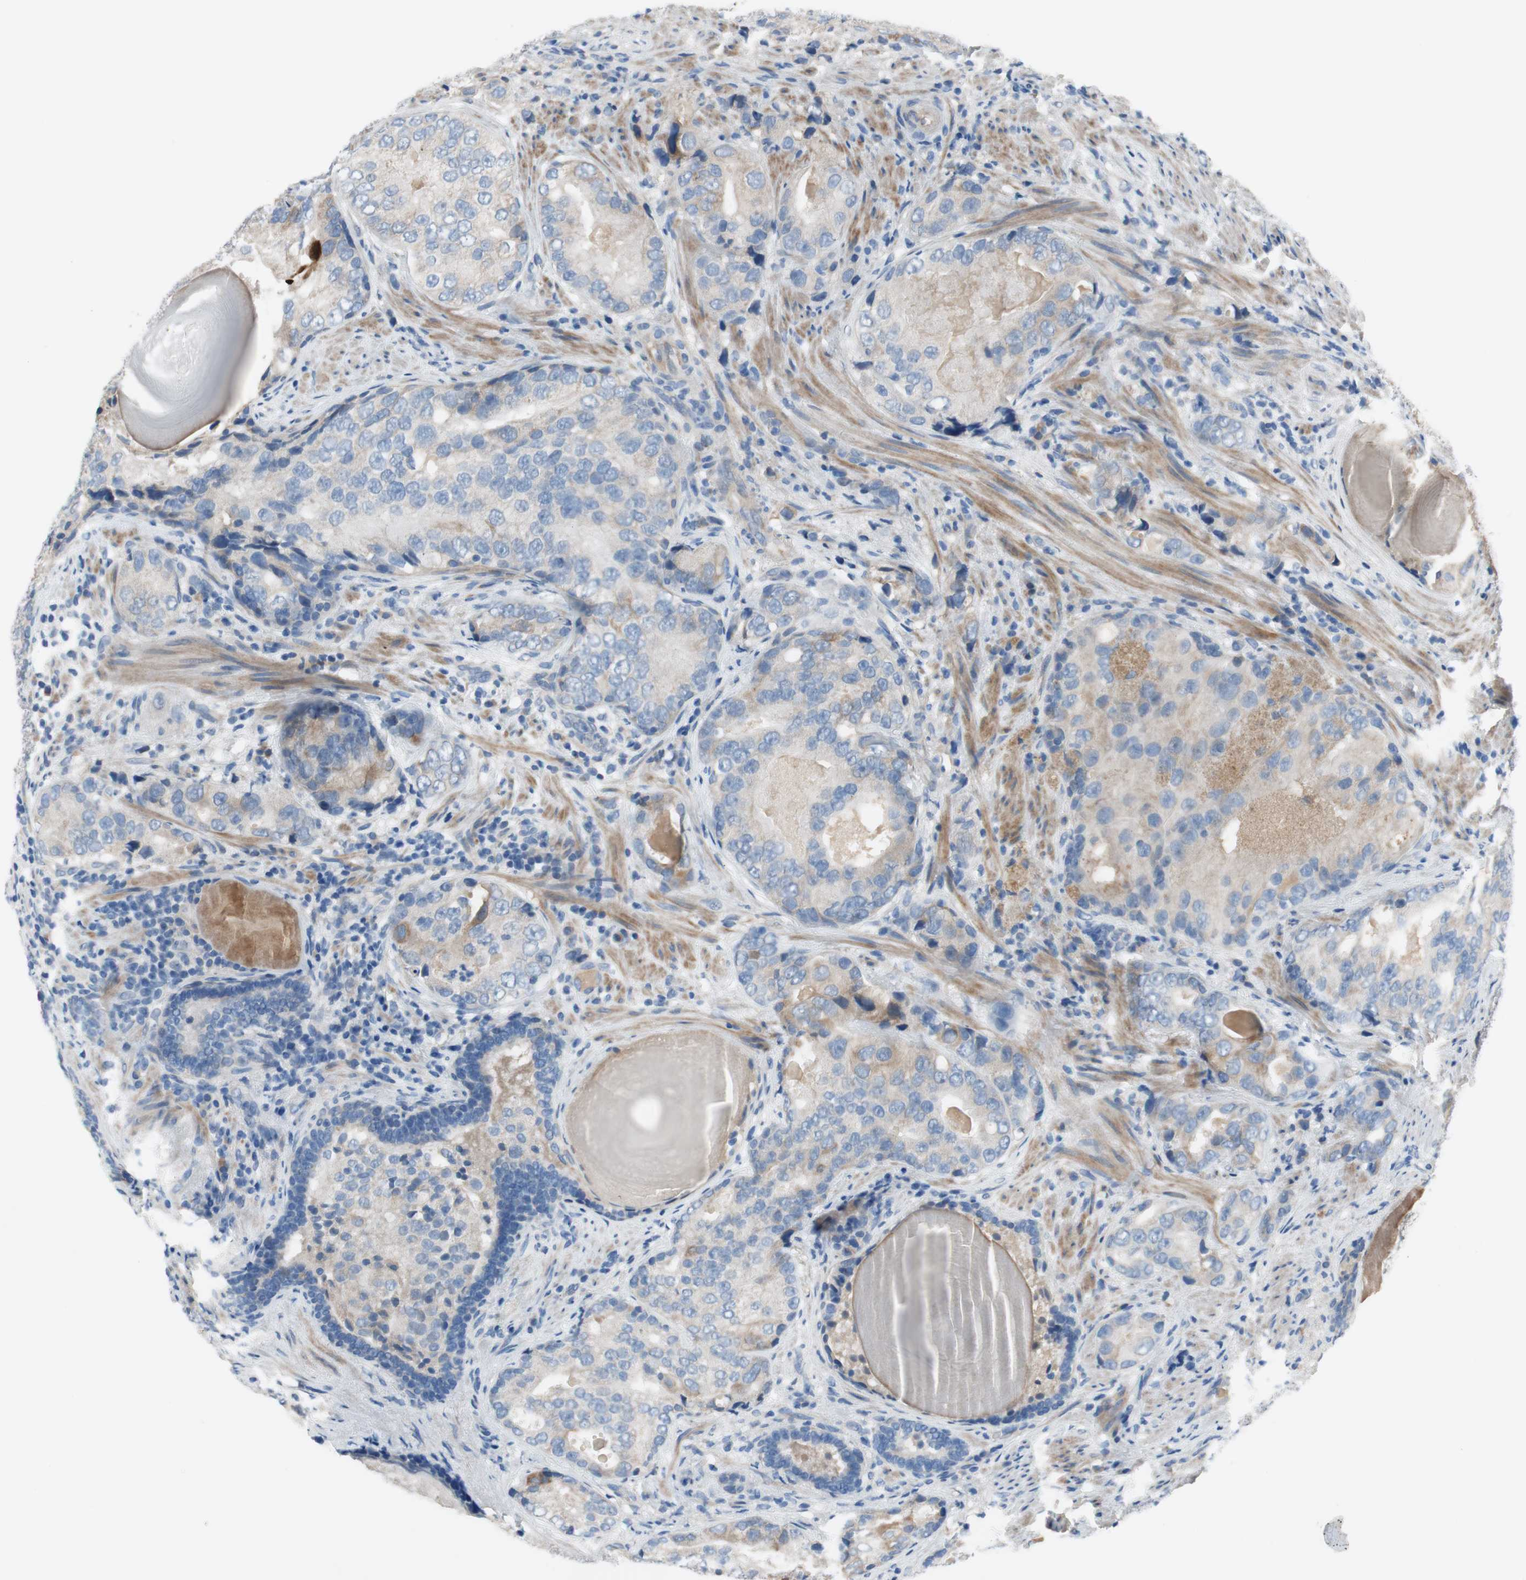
{"staining": {"intensity": "moderate", "quantity": "<25%", "location": "cytoplasmic/membranous"}, "tissue": "prostate cancer", "cell_type": "Tumor cells", "image_type": "cancer", "snomed": [{"axis": "morphology", "description": "Adenocarcinoma, High grade"}, {"axis": "topography", "description": "Prostate"}], "caption": "Prostate cancer (high-grade adenocarcinoma) was stained to show a protein in brown. There is low levels of moderate cytoplasmic/membranous positivity in about <25% of tumor cells. The staining was performed using DAB, with brown indicating positive protein expression. Nuclei are stained blue with hematoxylin.", "gene": "FDFT1", "patient": {"sex": "male", "age": 66}}